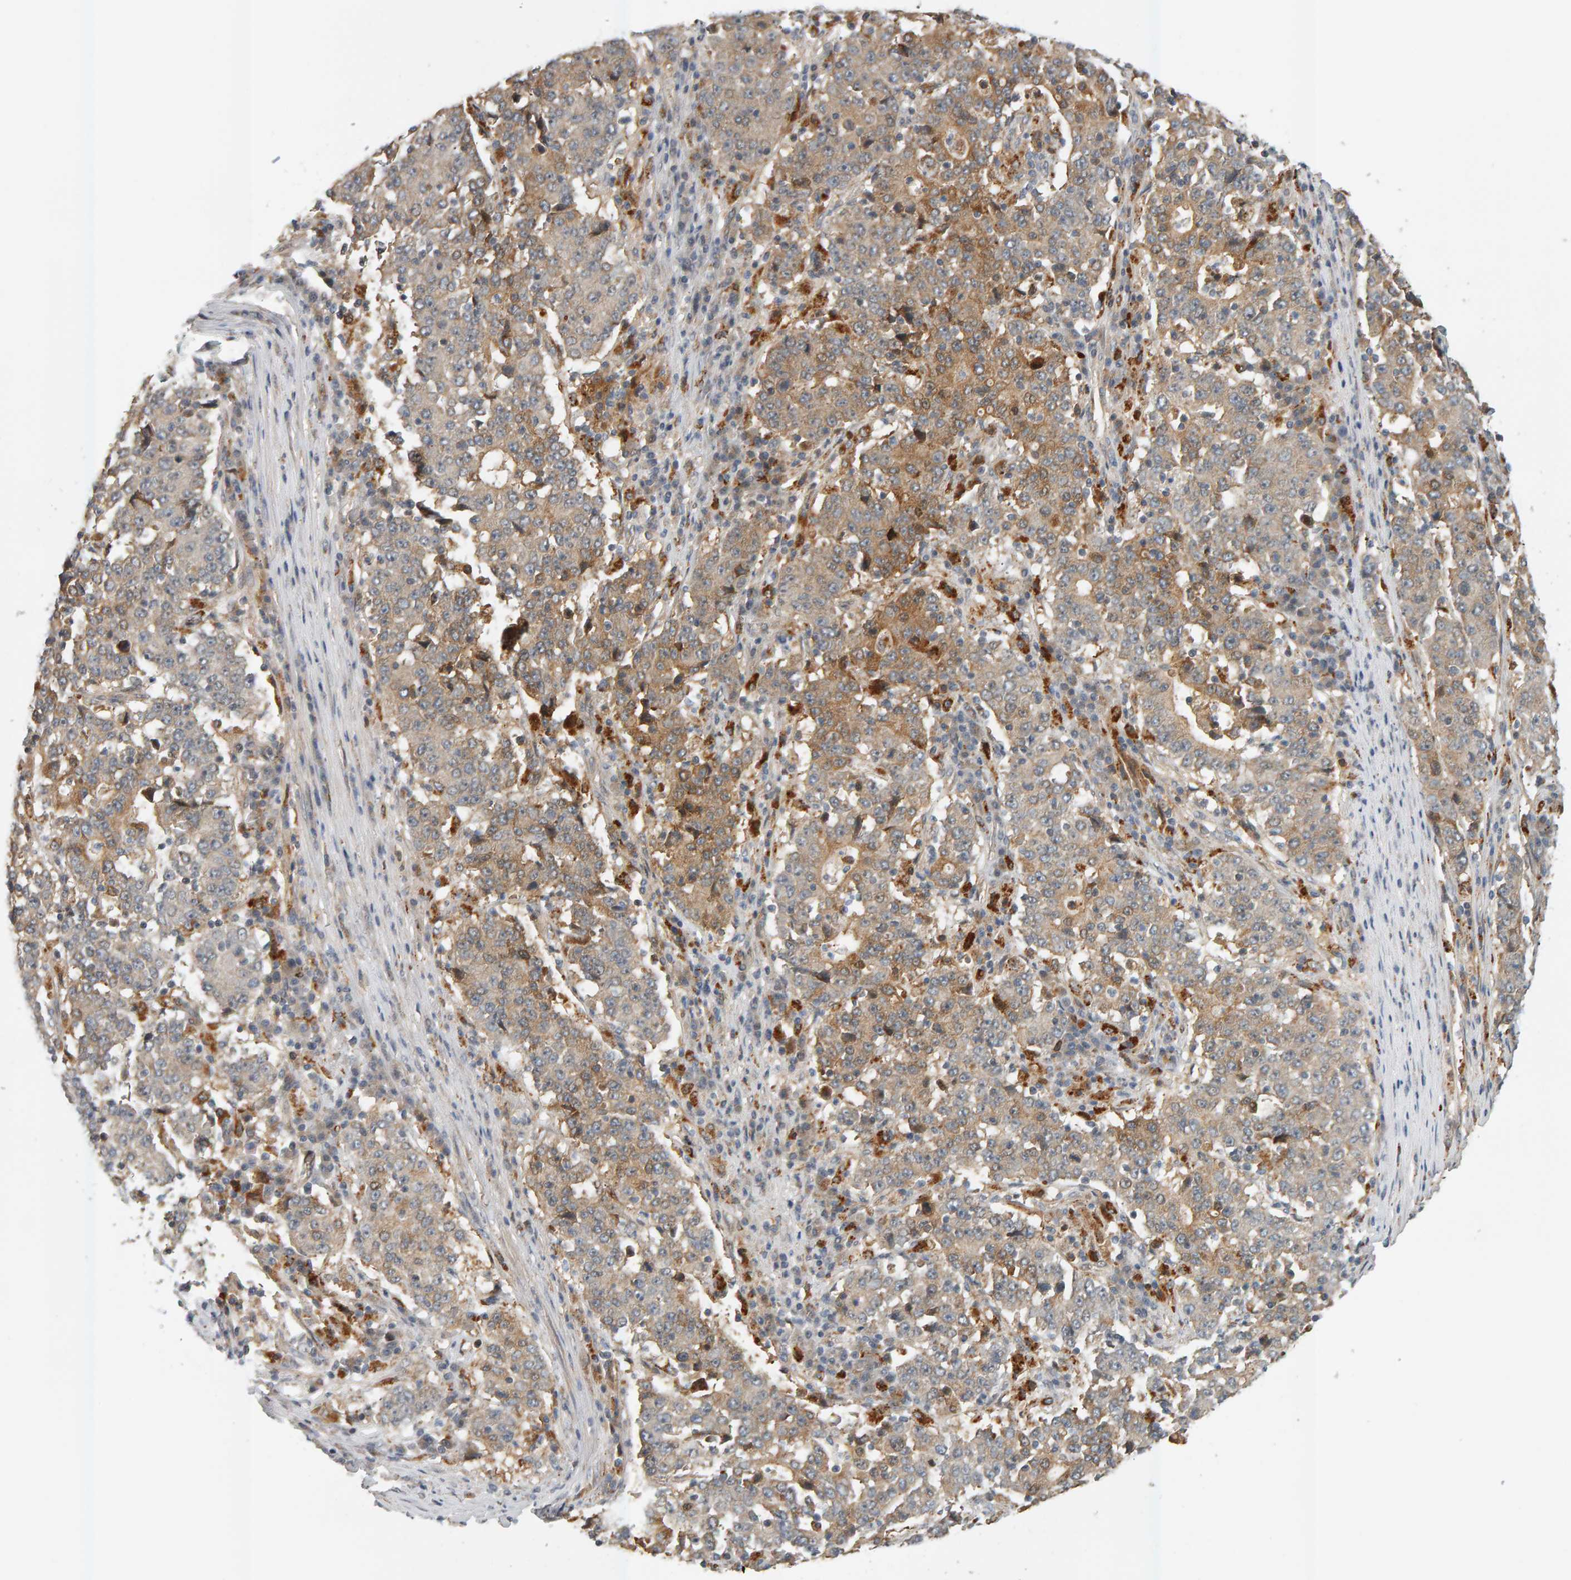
{"staining": {"intensity": "moderate", "quantity": "25%-75%", "location": "cytoplasmic/membranous"}, "tissue": "stomach cancer", "cell_type": "Tumor cells", "image_type": "cancer", "snomed": [{"axis": "morphology", "description": "Adenocarcinoma, NOS"}, {"axis": "topography", "description": "Stomach"}], "caption": "There is medium levels of moderate cytoplasmic/membranous expression in tumor cells of adenocarcinoma (stomach), as demonstrated by immunohistochemical staining (brown color).", "gene": "ZNF160", "patient": {"sex": "male", "age": 59}}